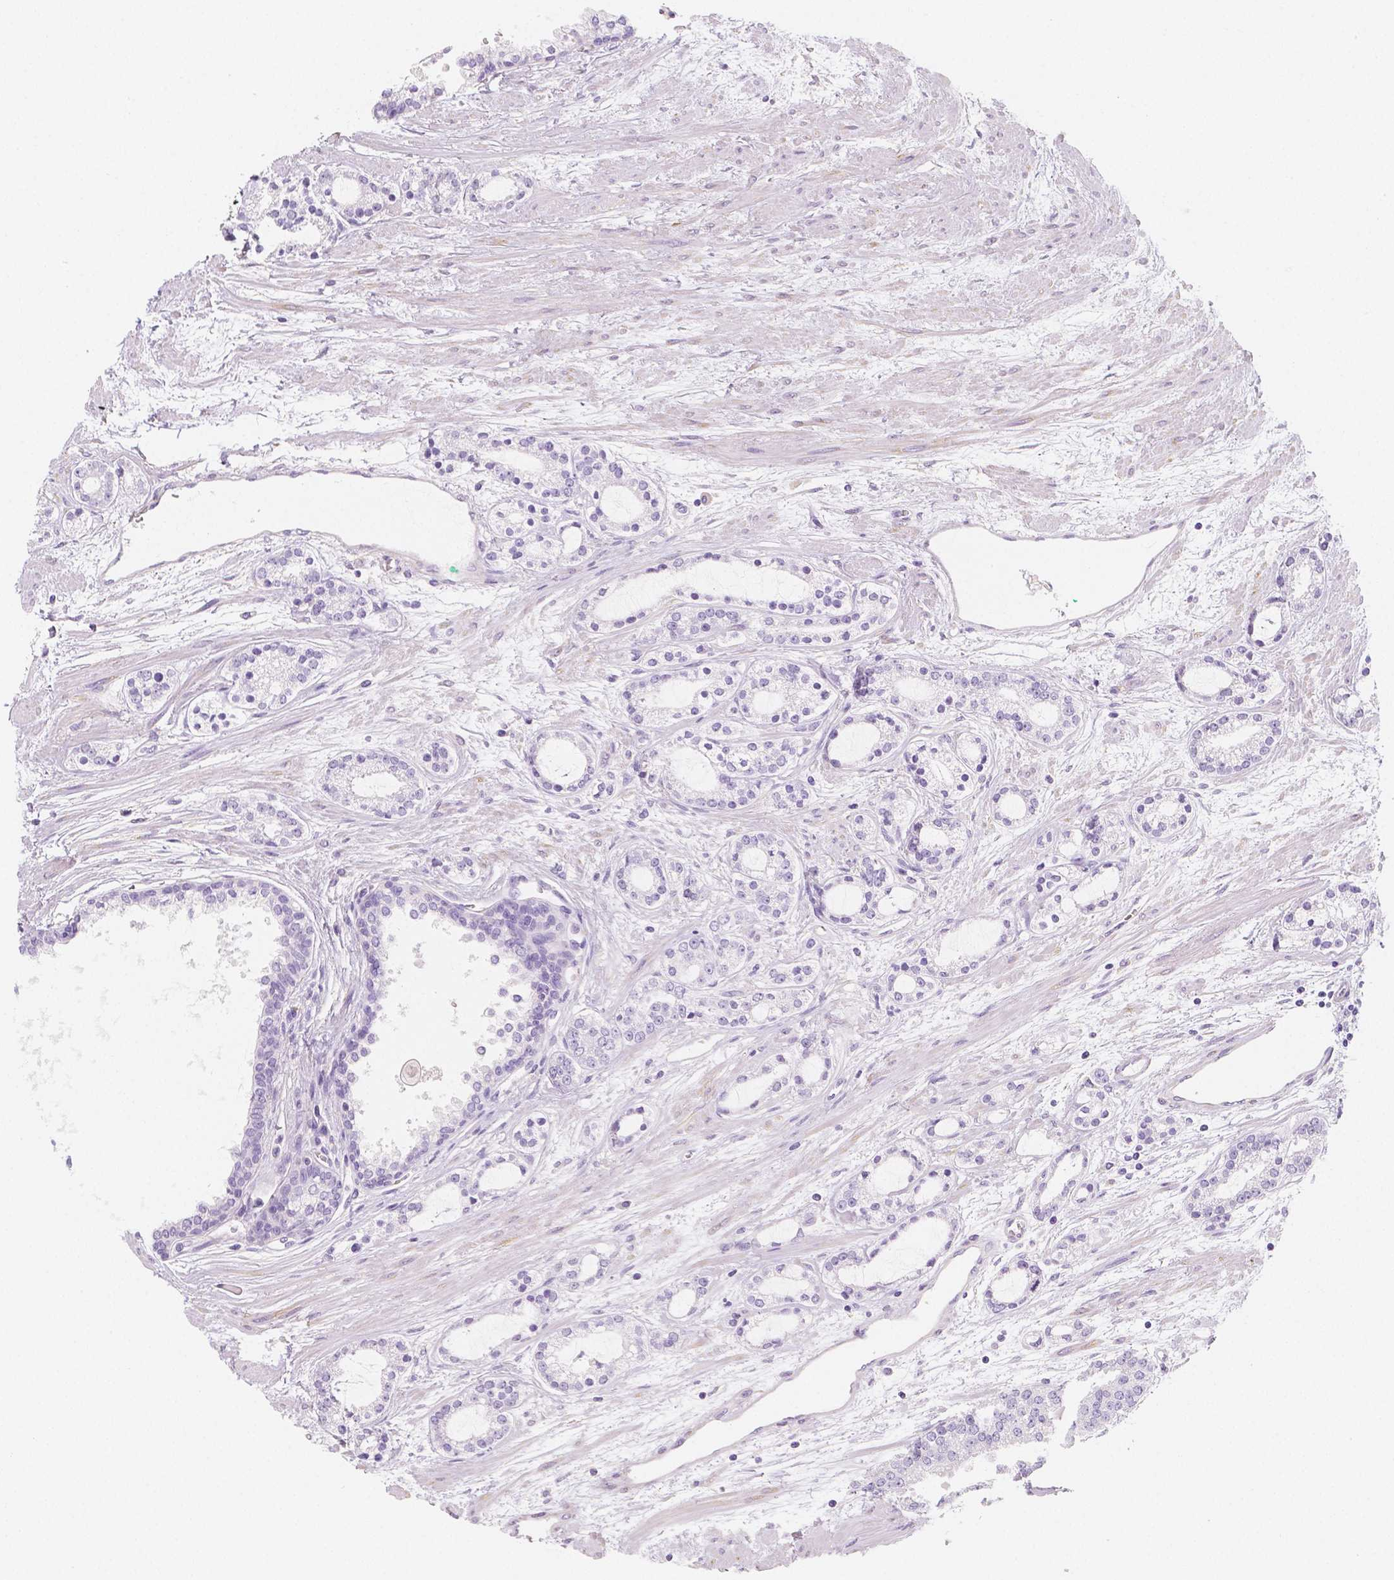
{"staining": {"intensity": "negative", "quantity": "none", "location": "none"}, "tissue": "prostate cancer", "cell_type": "Tumor cells", "image_type": "cancer", "snomed": [{"axis": "morphology", "description": "Adenocarcinoma, Medium grade"}, {"axis": "topography", "description": "Prostate"}], "caption": "The immunohistochemistry image has no significant expression in tumor cells of medium-grade adenocarcinoma (prostate) tissue.", "gene": "MAP1A", "patient": {"sex": "male", "age": 57}}